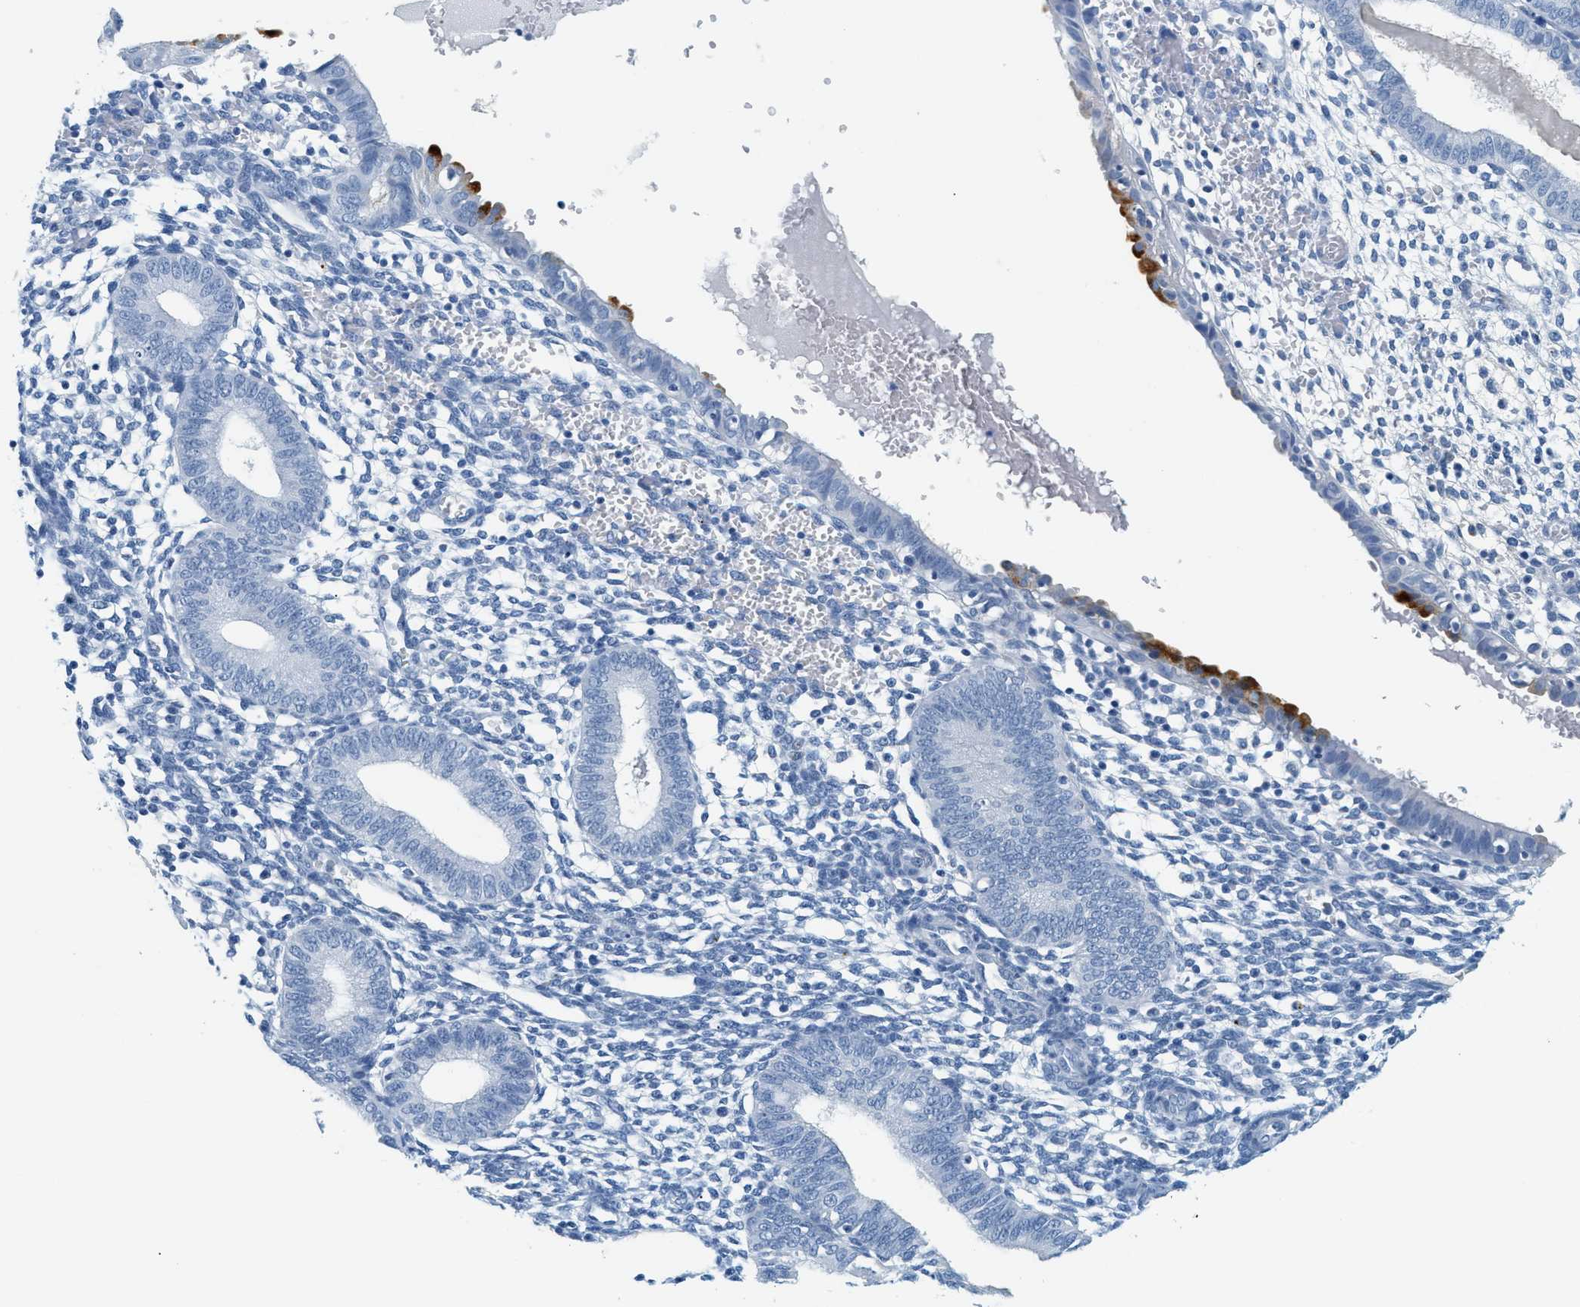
{"staining": {"intensity": "negative", "quantity": "none", "location": "none"}, "tissue": "endometrium", "cell_type": "Cells in endometrial stroma", "image_type": "normal", "snomed": [{"axis": "morphology", "description": "Normal tissue, NOS"}, {"axis": "topography", "description": "Endometrium"}], "caption": "The immunohistochemistry photomicrograph has no significant positivity in cells in endometrial stroma of endometrium. (DAB immunohistochemistry (IHC) with hematoxylin counter stain).", "gene": "LCN2", "patient": {"sex": "female", "age": 61}}